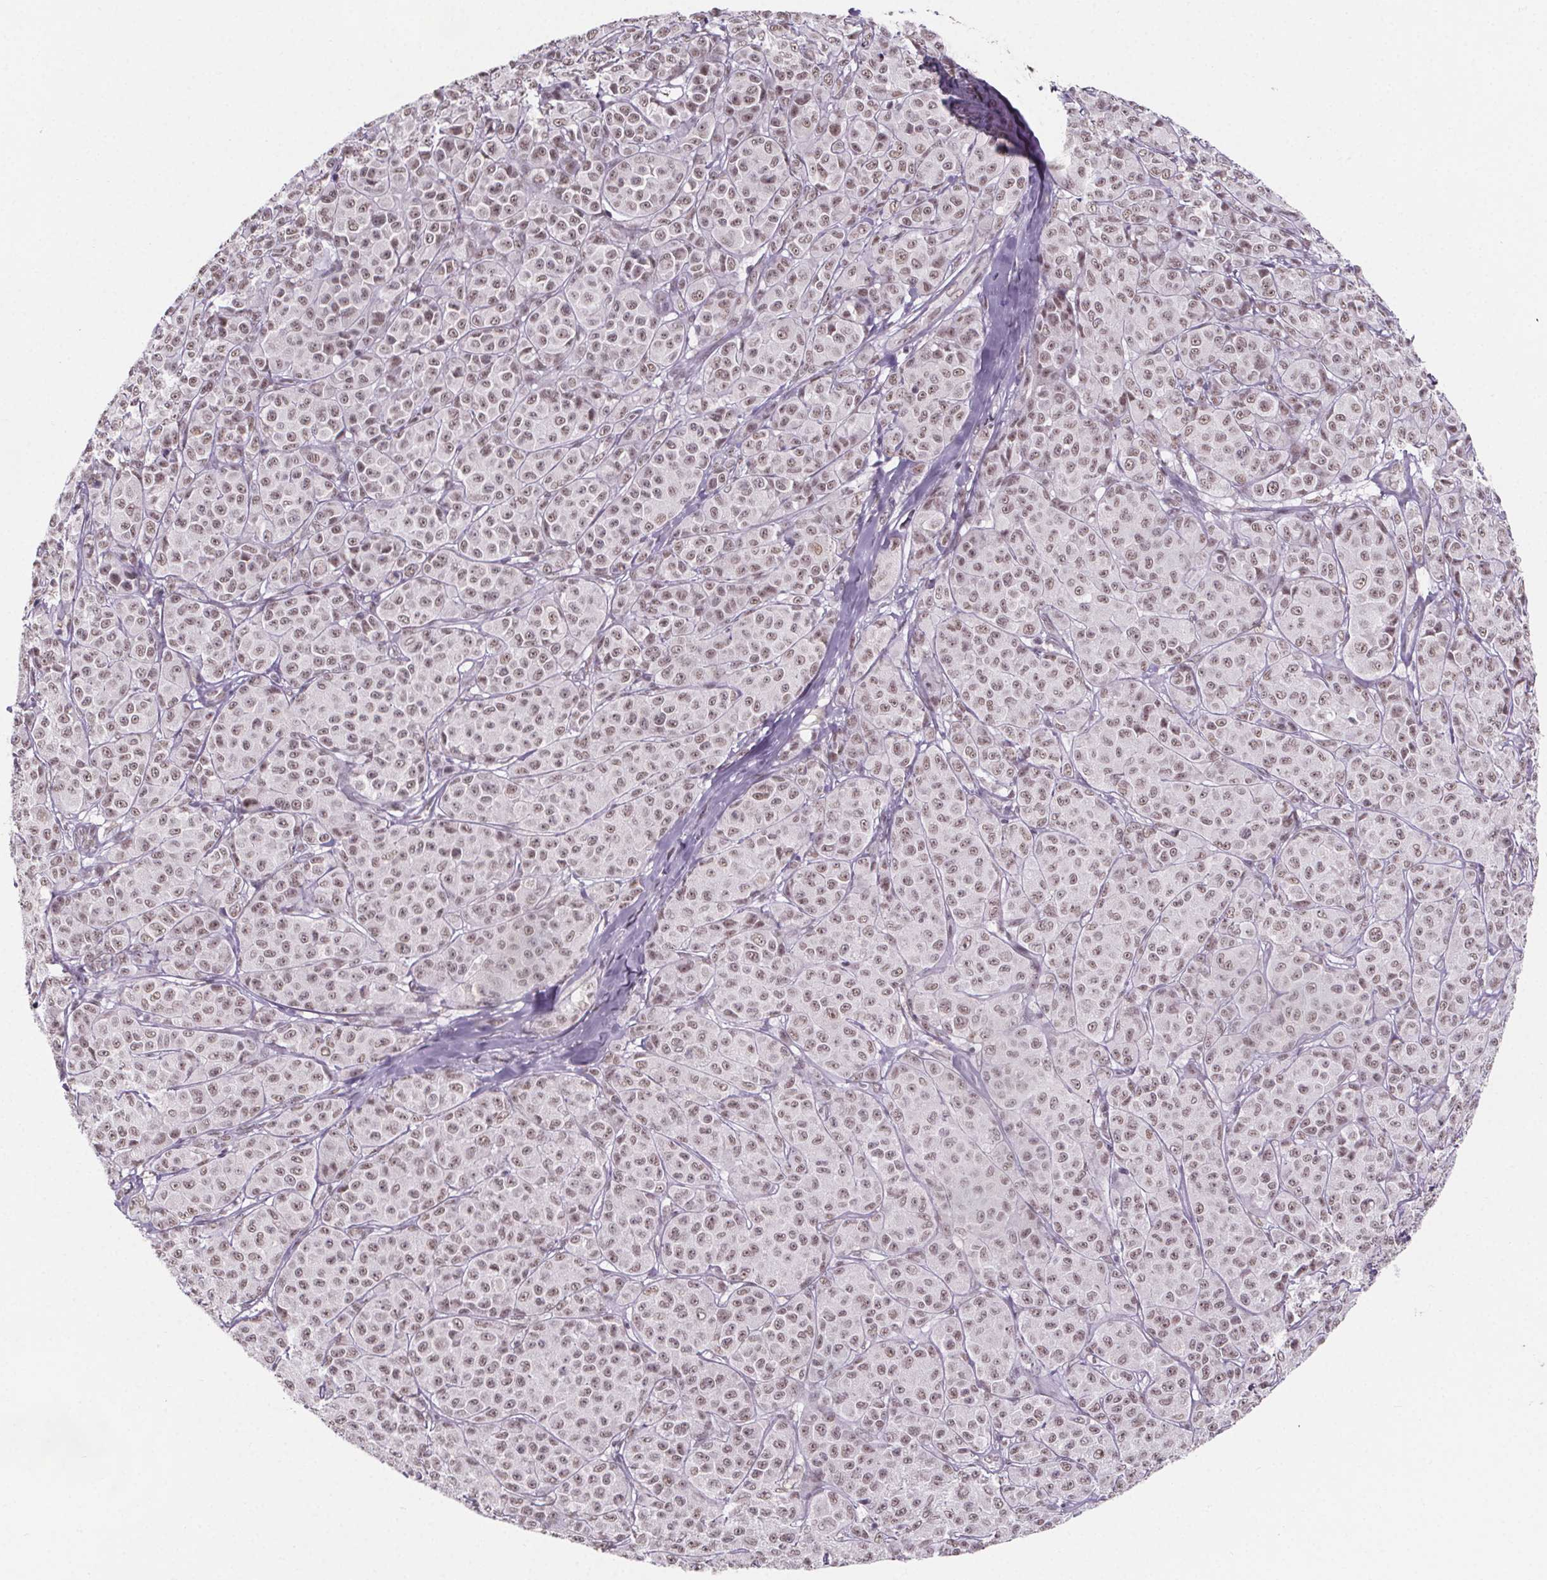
{"staining": {"intensity": "moderate", "quantity": ">75%", "location": "nuclear"}, "tissue": "melanoma", "cell_type": "Tumor cells", "image_type": "cancer", "snomed": [{"axis": "morphology", "description": "Malignant melanoma, NOS"}, {"axis": "topography", "description": "Skin"}], "caption": "There is medium levels of moderate nuclear positivity in tumor cells of melanoma, as demonstrated by immunohistochemical staining (brown color).", "gene": "ZNF572", "patient": {"sex": "male", "age": 89}}